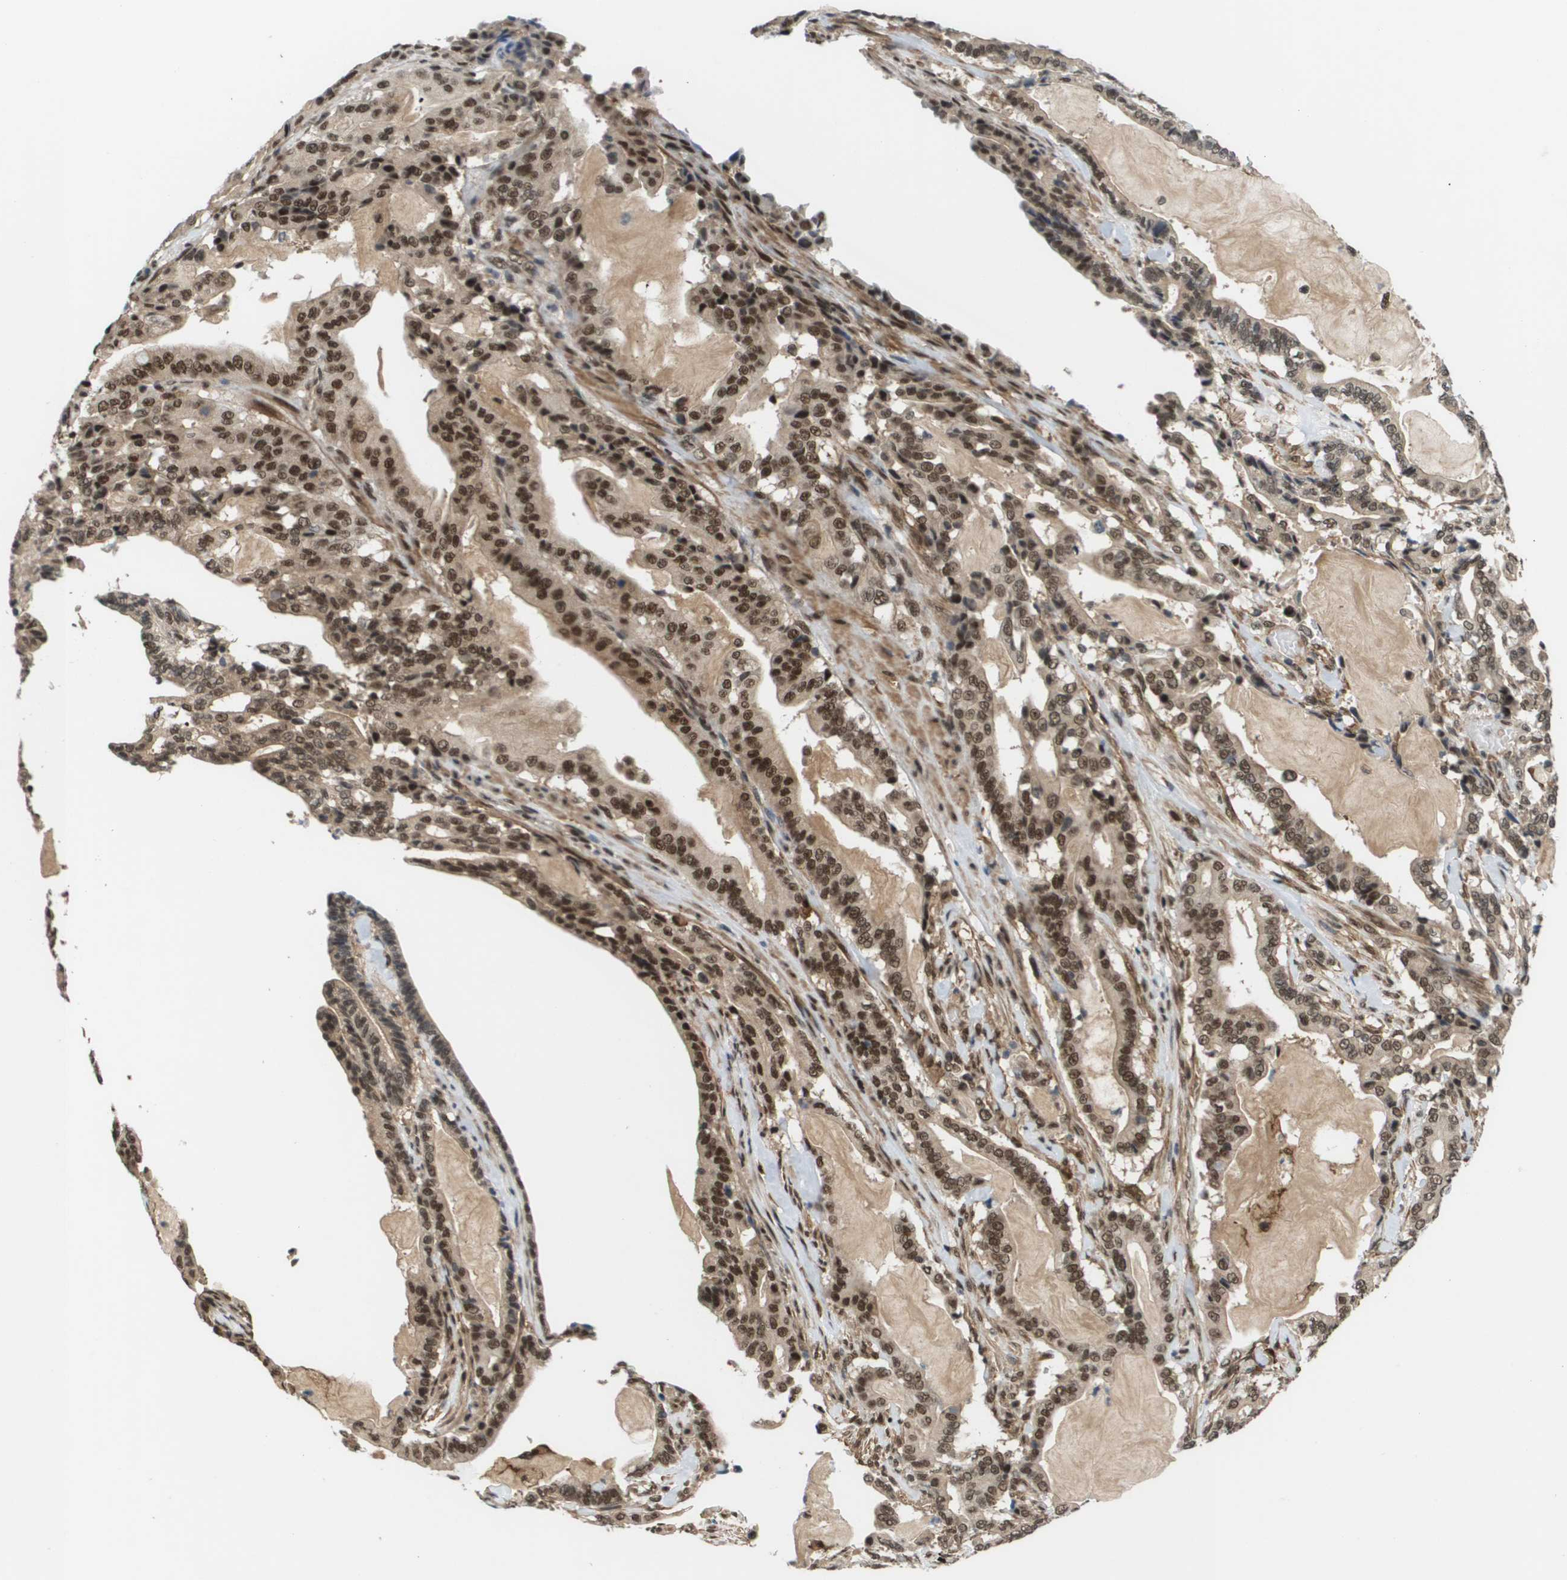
{"staining": {"intensity": "moderate", "quantity": ">75%", "location": "cytoplasmic/membranous,nuclear"}, "tissue": "pancreatic cancer", "cell_type": "Tumor cells", "image_type": "cancer", "snomed": [{"axis": "morphology", "description": "Adenocarcinoma, NOS"}, {"axis": "topography", "description": "Pancreas"}], "caption": "Immunohistochemistry of pancreatic adenocarcinoma reveals medium levels of moderate cytoplasmic/membranous and nuclear expression in approximately >75% of tumor cells. The staining was performed using DAB to visualize the protein expression in brown, while the nuclei were stained in blue with hematoxylin (Magnification: 20x).", "gene": "PRCC", "patient": {"sex": "male", "age": 63}}